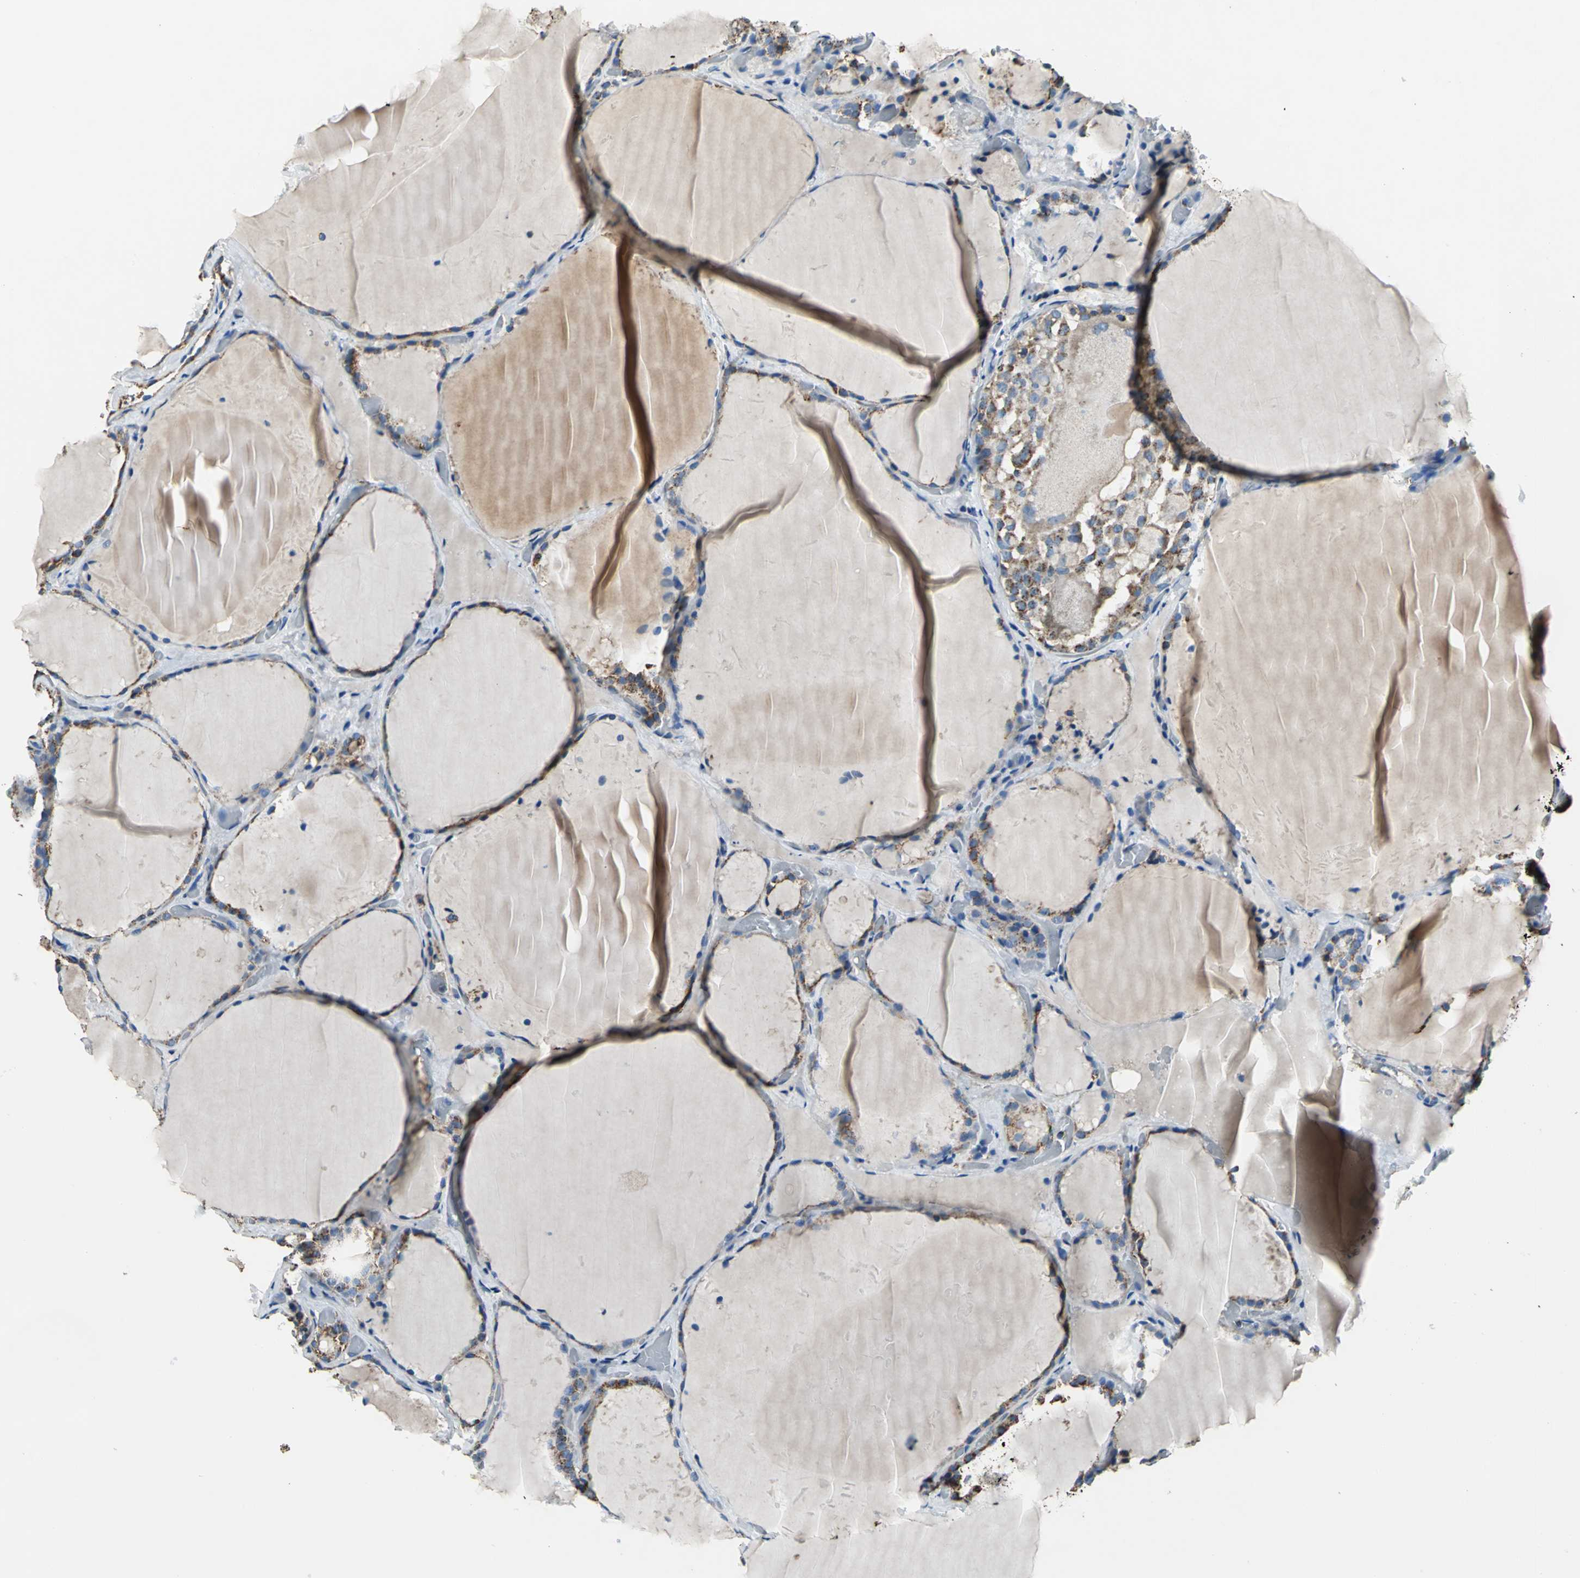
{"staining": {"intensity": "moderate", "quantity": ">75%", "location": "cytoplasmic/membranous"}, "tissue": "thyroid gland", "cell_type": "Glandular cells", "image_type": "normal", "snomed": [{"axis": "morphology", "description": "Normal tissue, NOS"}, {"axis": "topography", "description": "Thyroid gland"}], "caption": "Protein staining of unremarkable thyroid gland demonstrates moderate cytoplasmic/membranous positivity in about >75% of glandular cells.", "gene": "ECH1", "patient": {"sex": "female", "age": 22}}